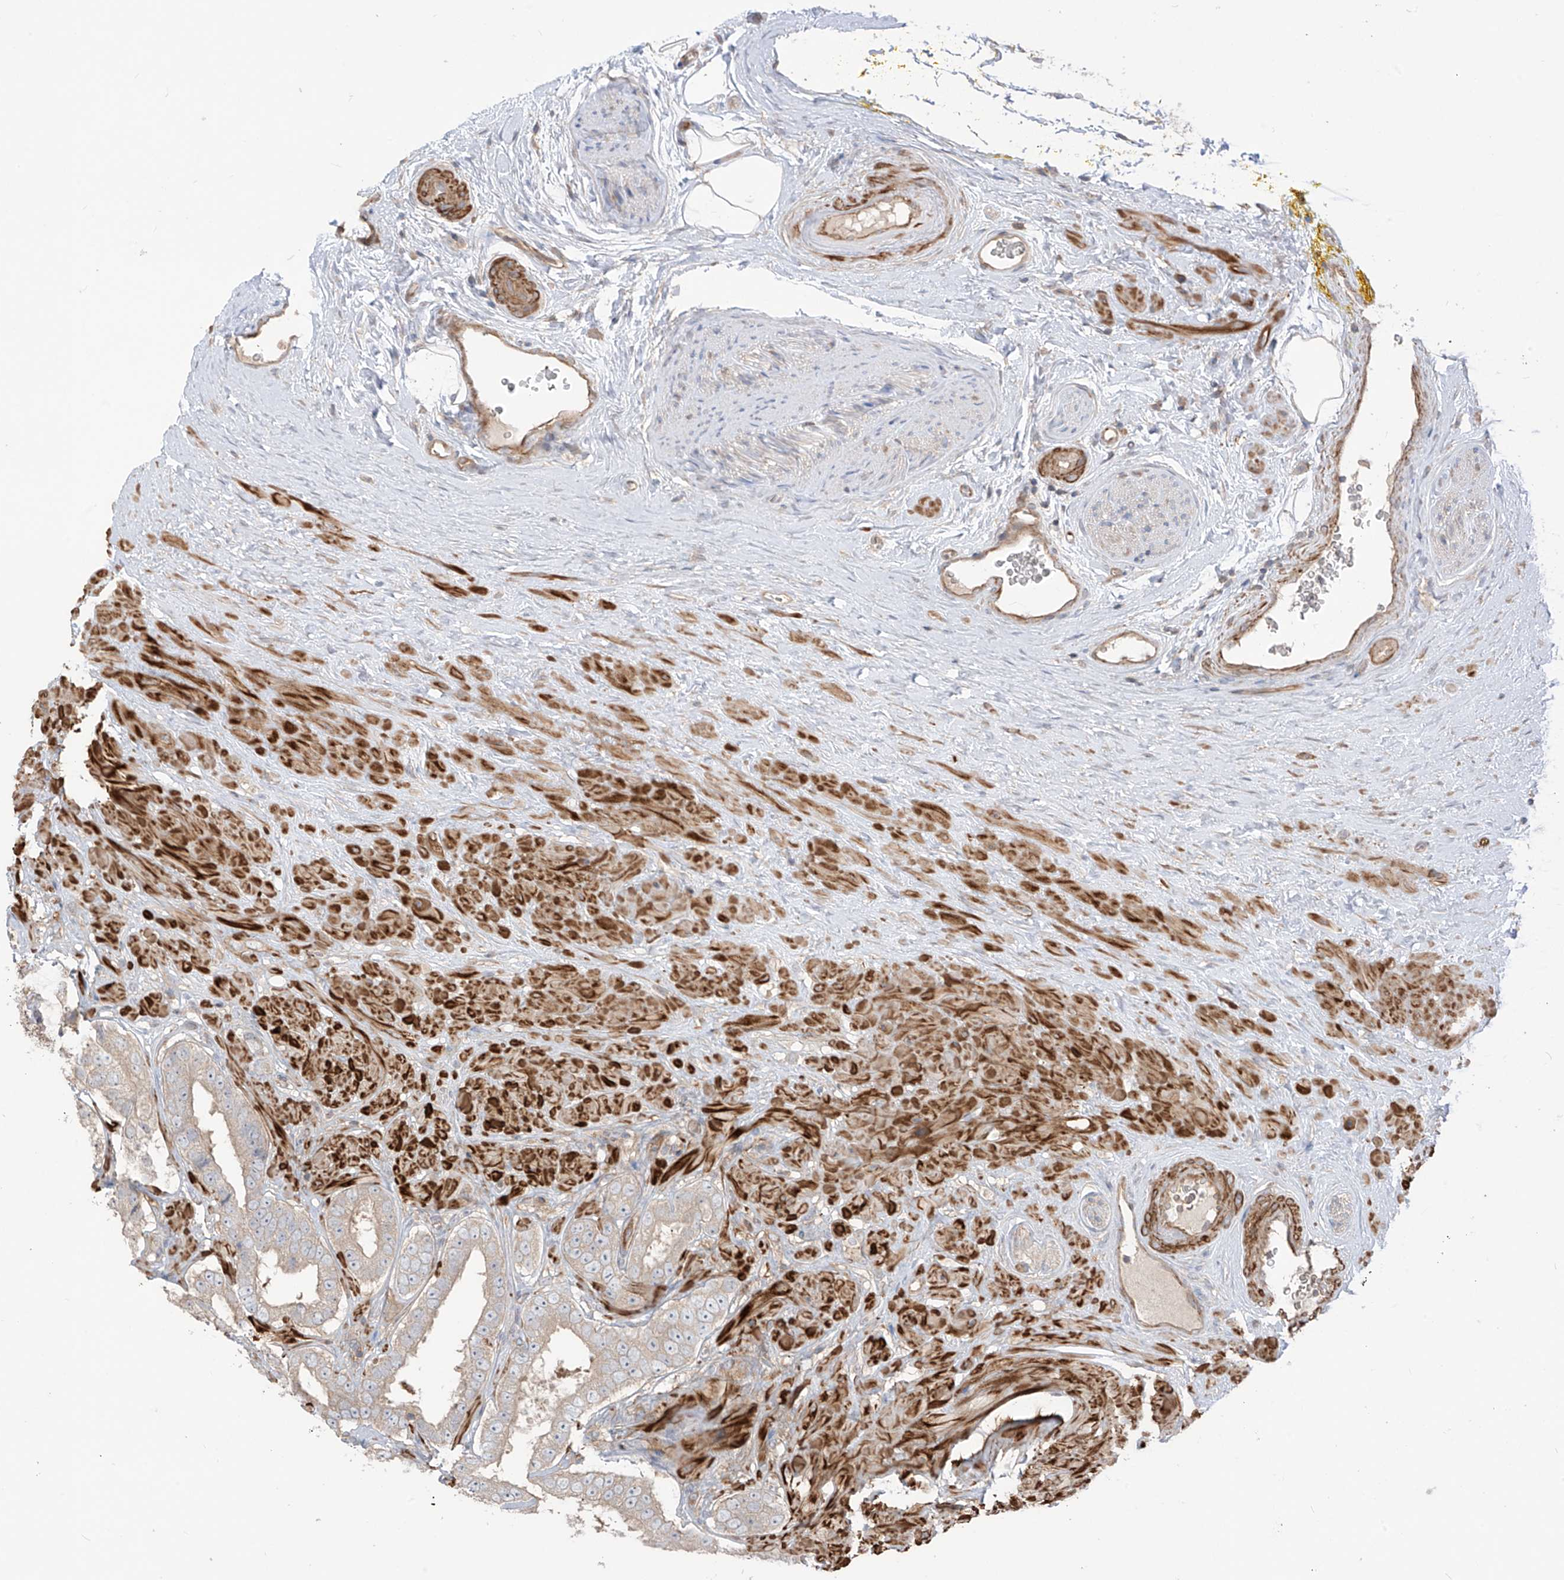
{"staining": {"intensity": "negative", "quantity": "none", "location": "none"}, "tissue": "prostate cancer", "cell_type": "Tumor cells", "image_type": "cancer", "snomed": [{"axis": "morphology", "description": "Adenocarcinoma, High grade"}, {"axis": "topography", "description": "Prostate"}], "caption": "Immunohistochemistry (IHC) photomicrograph of prostate cancer (high-grade adenocarcinoma) stained for a protein (brown), which shows no positivity in tumor cells.", "gene": "TRMU", "patient": {"sex": "male", "age": 59}}